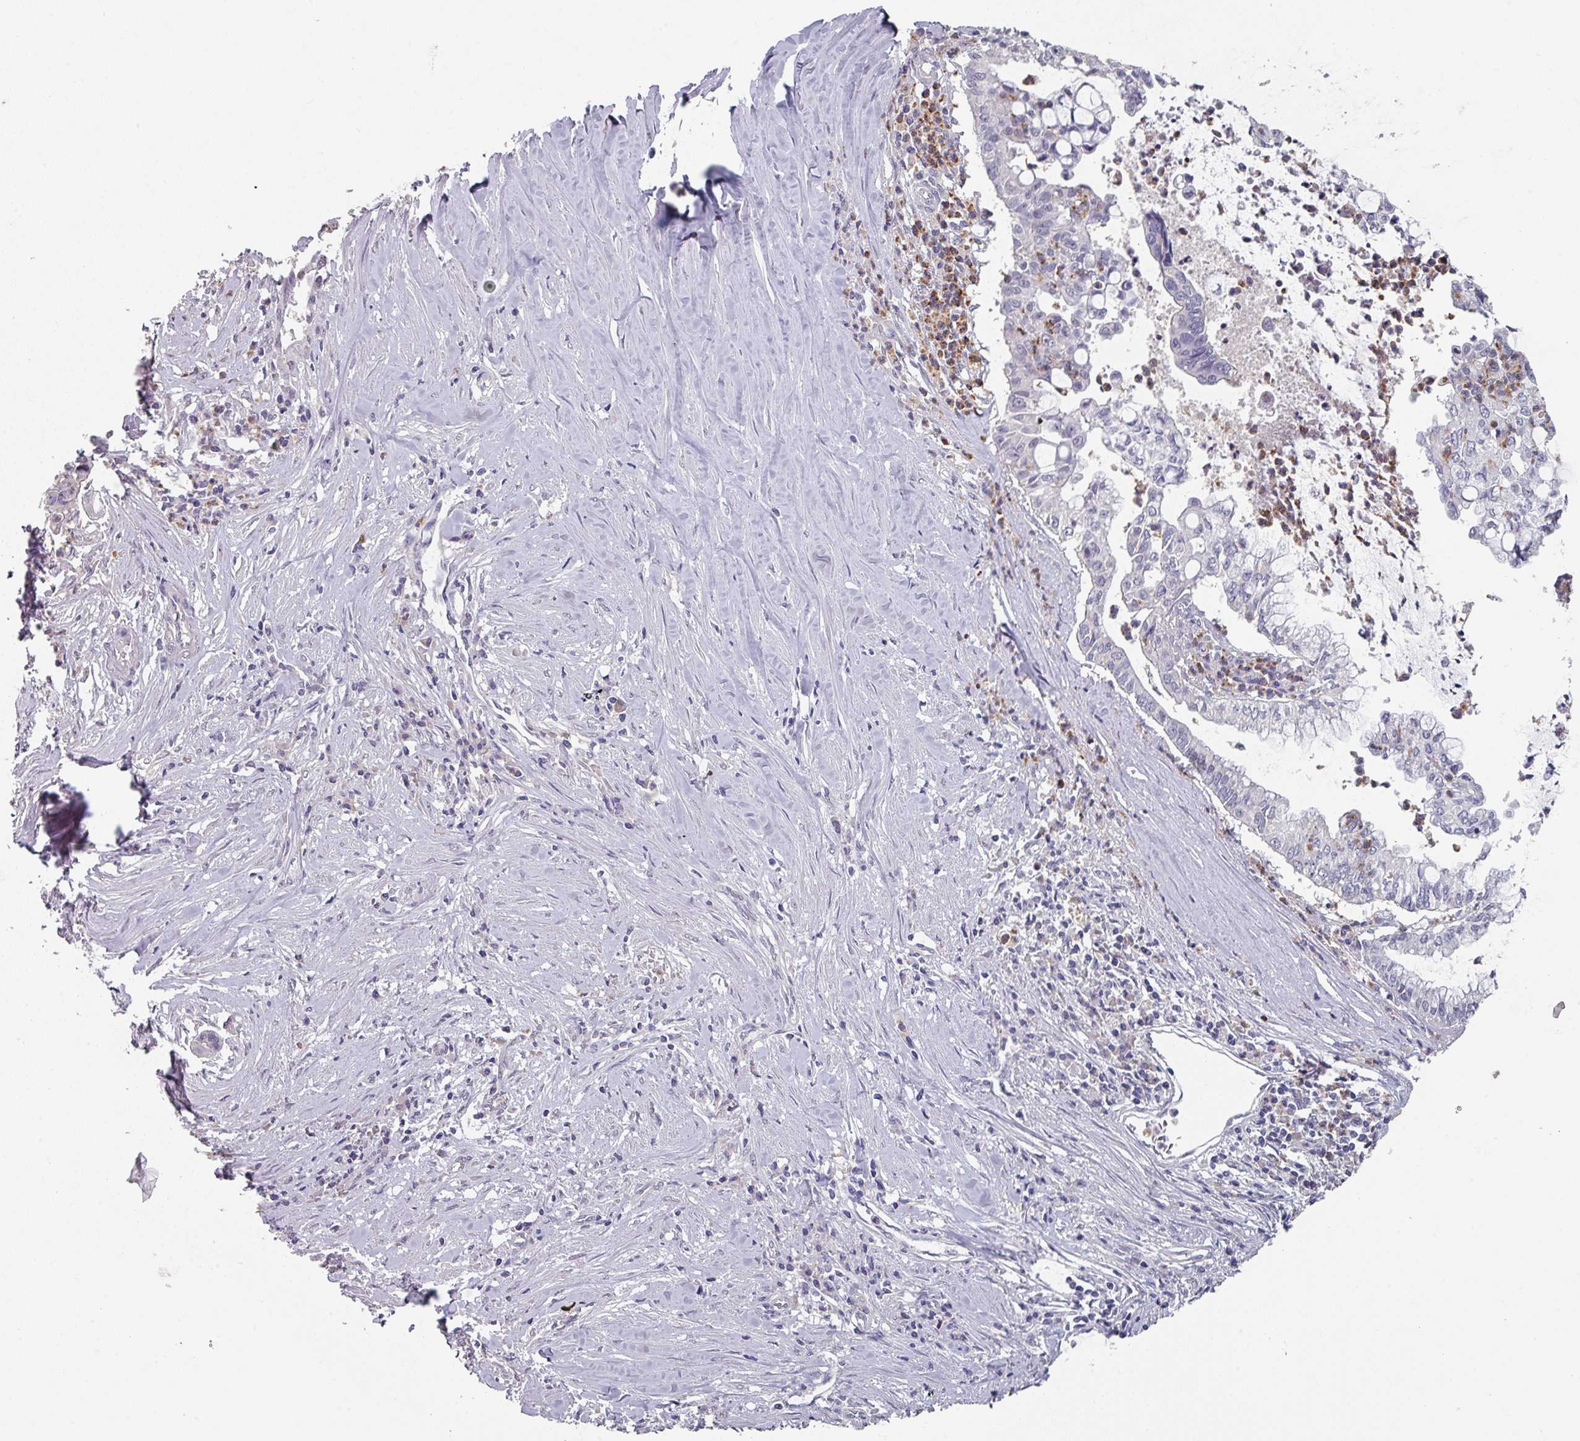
{"staining": {"intensity": "negative", "quantity": "none", "location": "none"}, "tissue": "pancreatic cancer", "cell_type": "Tumor cells", "image_type": "cancer", "snomed": [{"axis": "morphology", "description": "Adenocarcinoma, NOS"}, {"axis": "topography", "description": "Pancreas"}], "caption": "Immunohistochemistry (IHC) of human pancreatic cancer shows no staining in tumor cells.", "gene": "PRAMEF8", "patient": {"sex": "male", "age": 73}}